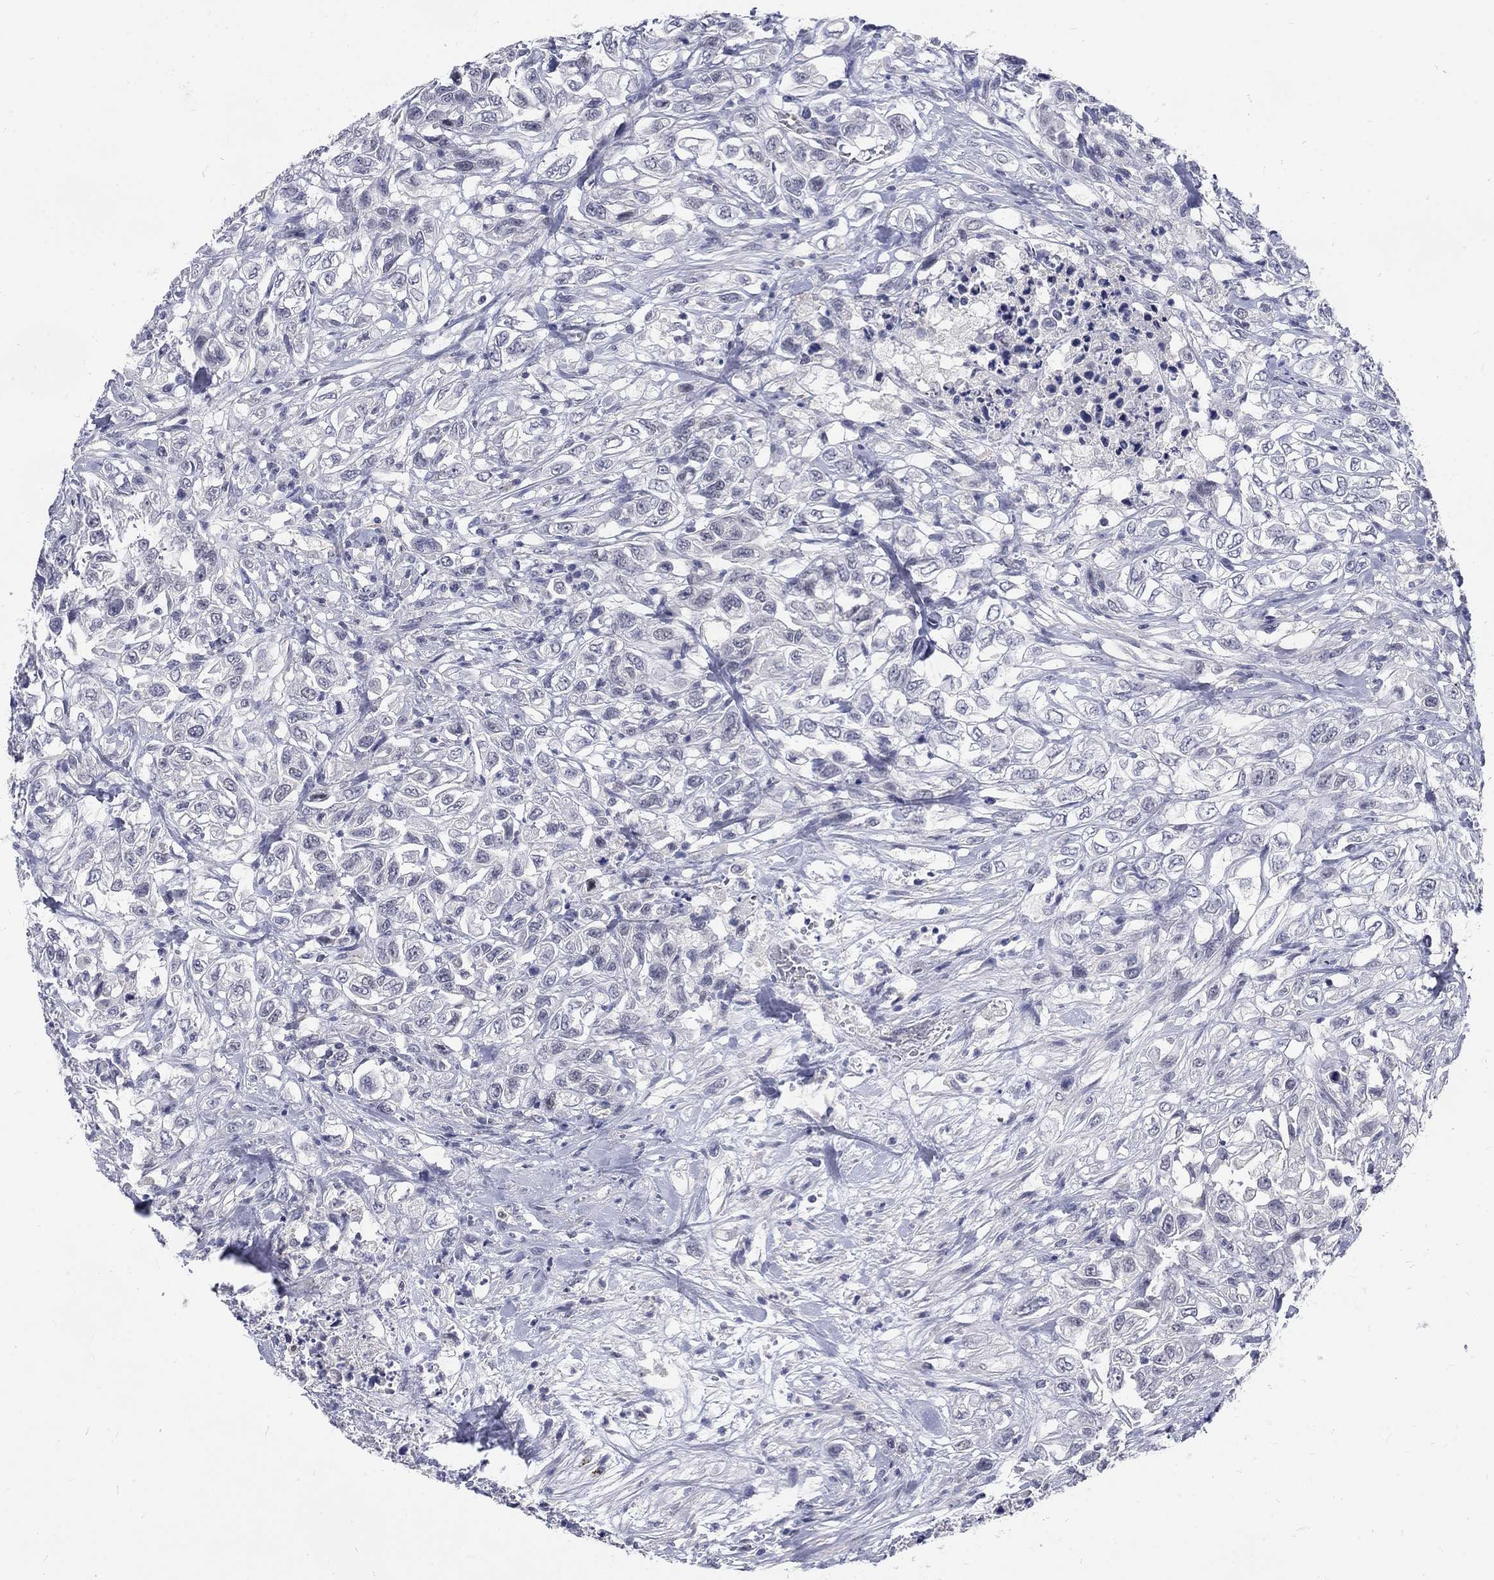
{"staining": {"intensity": "negative", "quantity": "none", "location": "none"}, "tissue": "urothelial cancer", "cell_type": "Tumor cells", "image_type": "cancer", "snomed": [{"axis": "morphology", "description": "Urothelial carcinoma, High grade"}, {"axis": "topography", "description": "Urinary bladder"}], "caption": "Protein analysis of urothelial carcinoma (high-grade) reveals no significant positivity in tumor cells.", "gene": "PHKA1", "patient": {"sex": "female", "age": 56}}